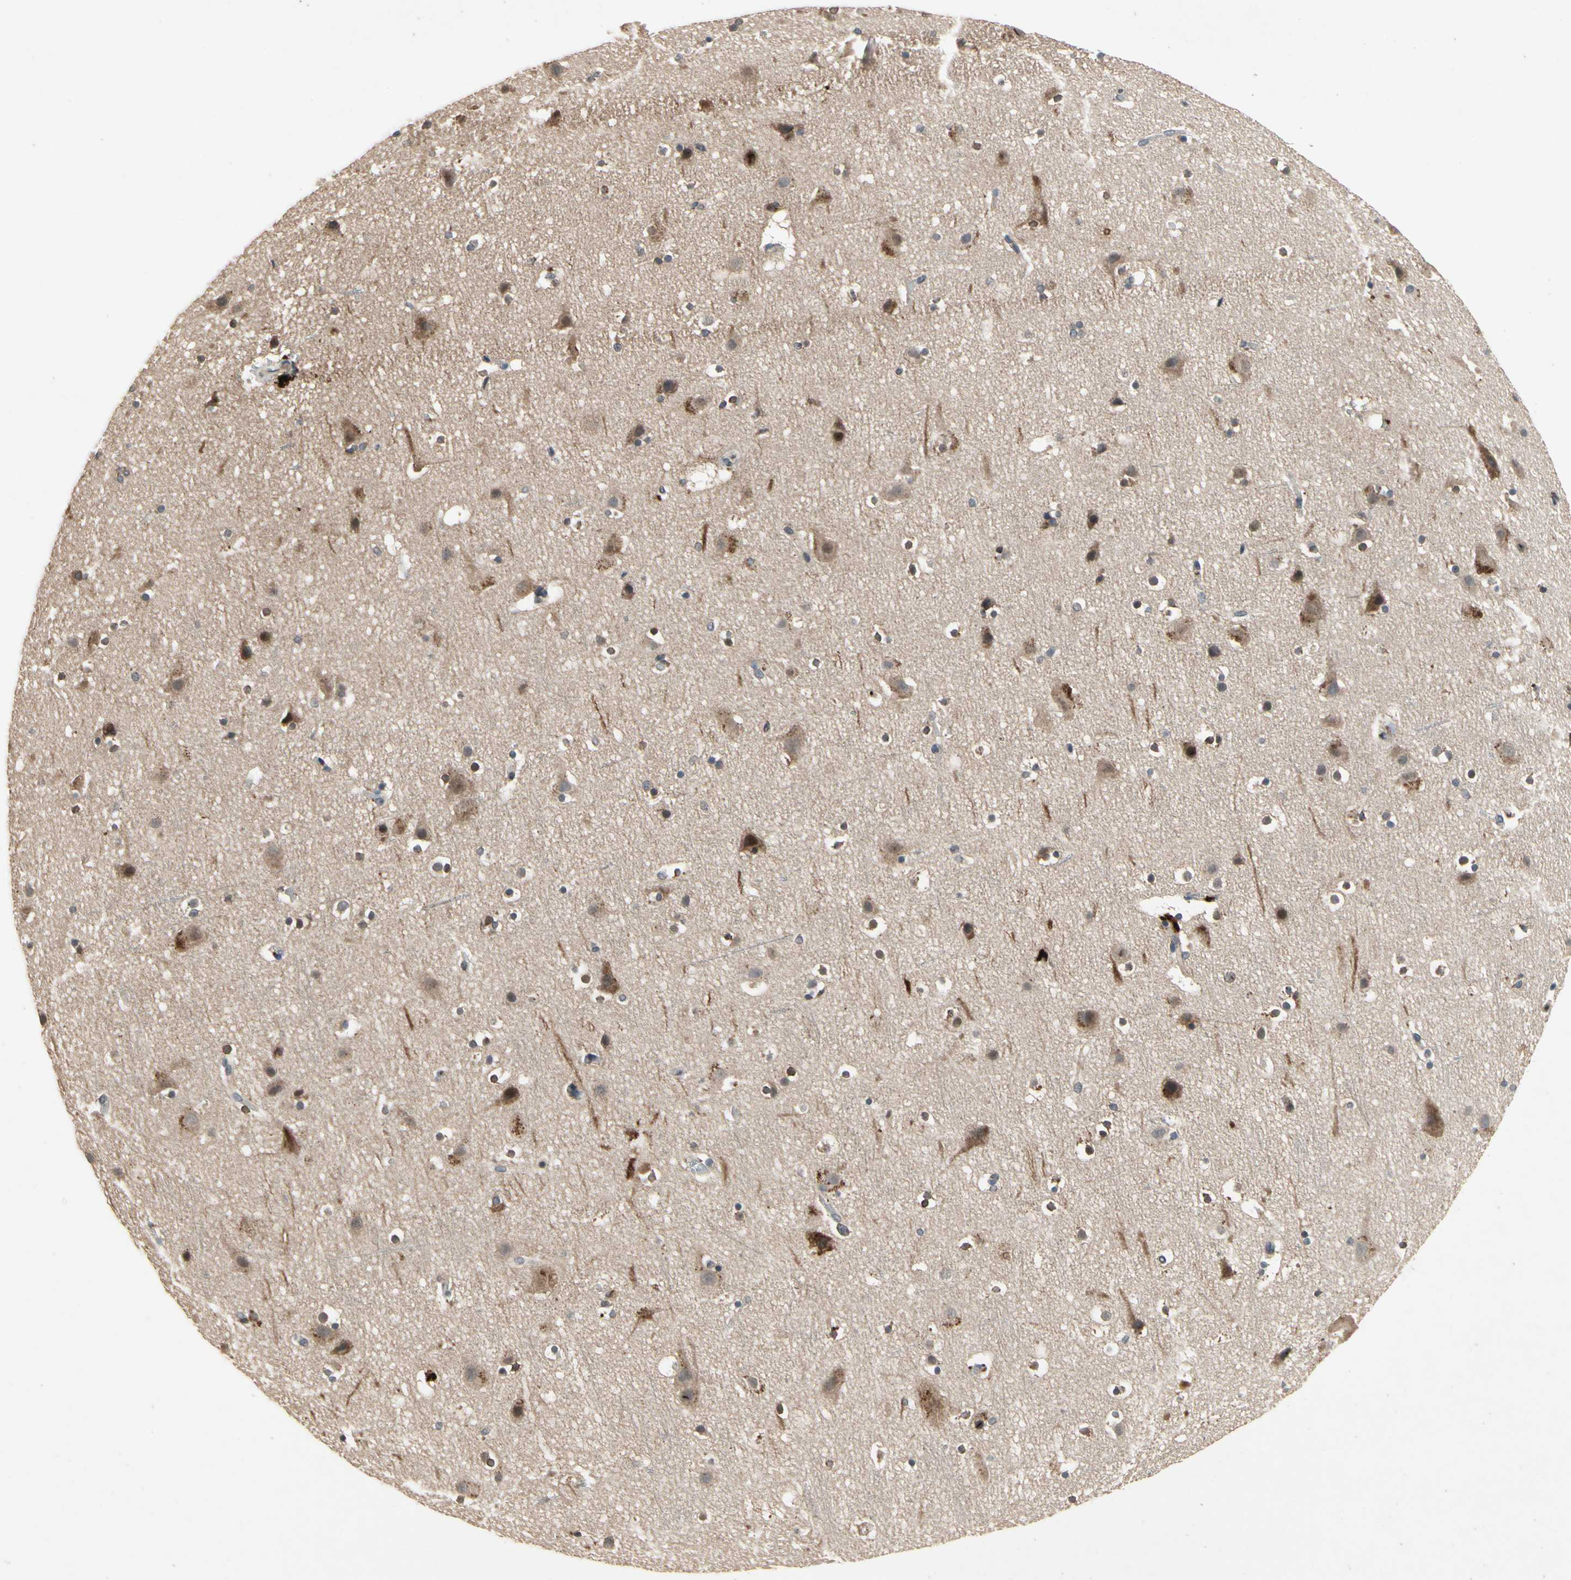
{"staining": {"intensity": "negative", "quantity": "none", "location": "none"}, "tissue": "cerebral cortex", "cell_type": "Endothelial cells", "image_type": "normal", "snomed": [{"axis": "morphology", "description": "Normal tissue, NOS"}, {"axis": "topography", "description": "Cerebral cortex"}], "caption": "This is an IHC histopathology image of benign human cerebral cortex. There is no expression in endothelial cells.", "gene": "DPY19L3", "patient": {"sex": "male", "age": 45}}